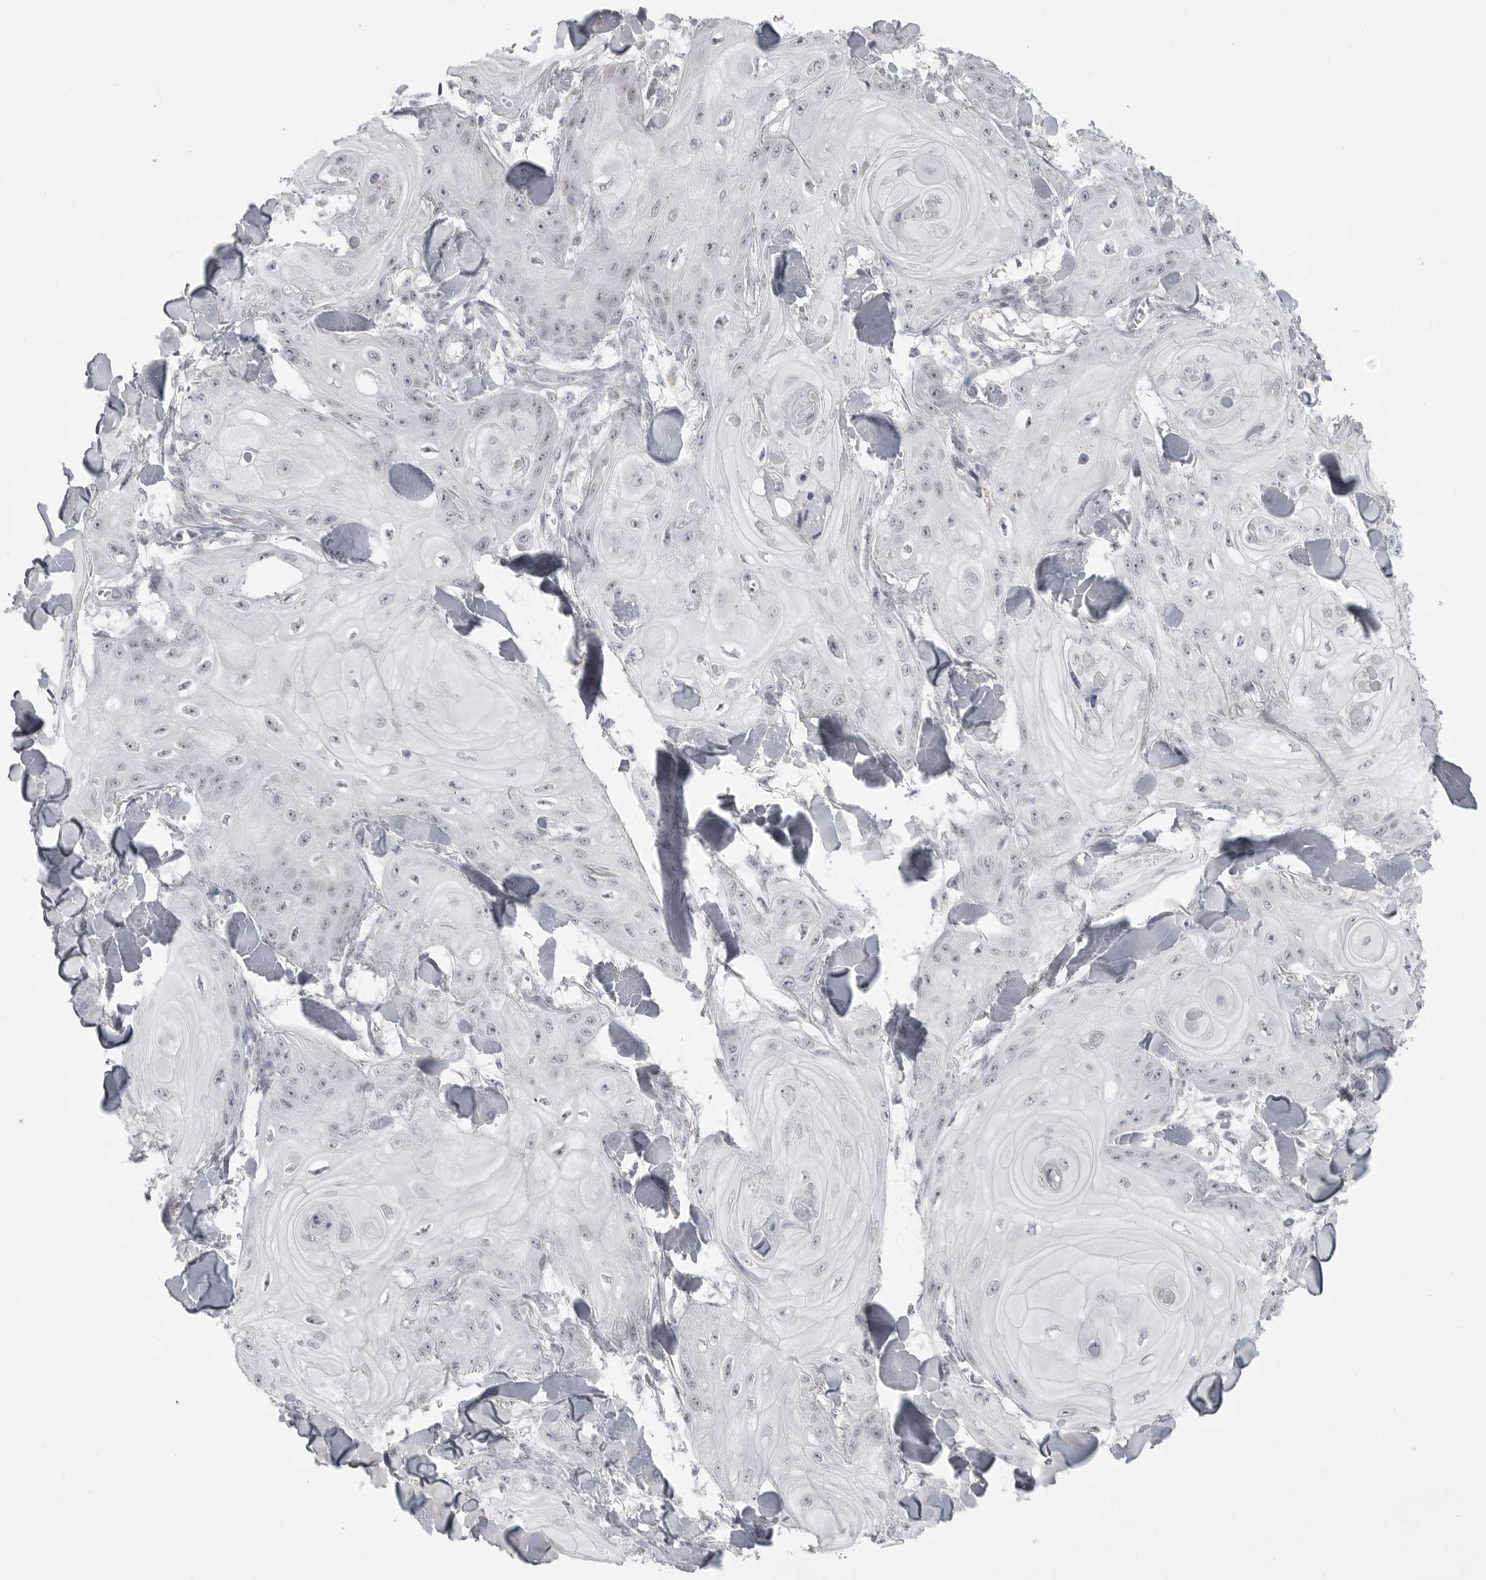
{"staining": {"intensity": "negative", "quantity": "none", "location": "none"}, "tissue": "skin cancer", "cell_type": "Tumor cells", "image_type": "cancer", "snomed": [{"axis": "morphology", "description": "Squamous cell carcinoma, NOS"}, {"axis": "topography", "description": "Skin"}], "caption": "DAB immunohistochemical staining of skin cancer displays no significant positivity in tumor cells. The staining was performed using DAB (3,3'-diaminobenzidine) to visualize the protein expression in brown, while the nuclei were stained in blue with hematoxylin (Magnification: 20x).", "gene": "TCTN3", "patient": {"sex": "male", "age": 74}}